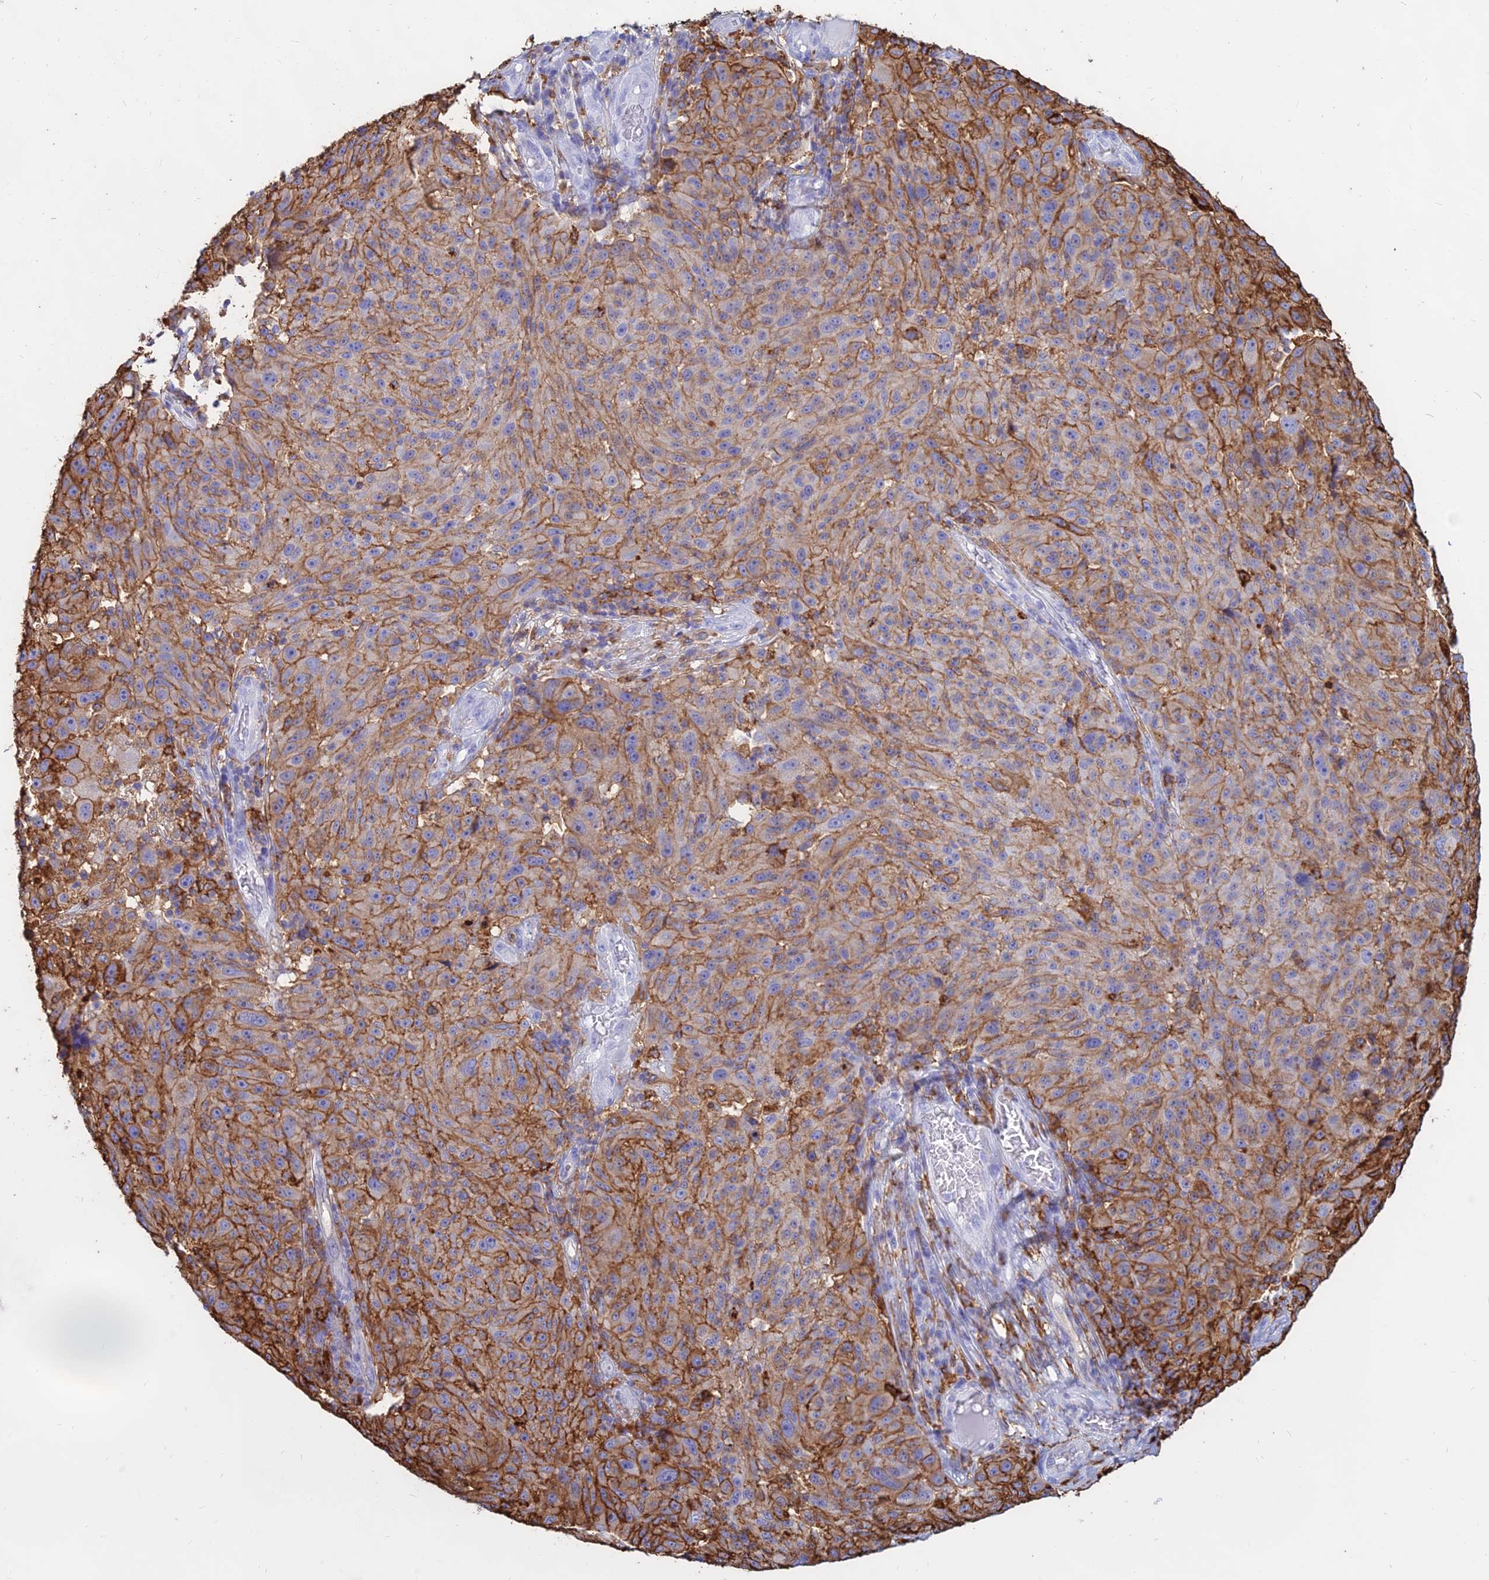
{"staining": {"intensity": "moderate", "quantity": ">75%", "location": "cytoplasmic/membranous"}, "tissue": "melanoma", "cell_type": "Tumor cells", "image_type": "cancer", "snomed": [{"axis": "morphology", "description": "Malignant melanoma, NOS"}, {"axis": "topography", "description": "Skin"}], "caption": "A brown stain shows moderate cytoplasmic/membranous positivity of a protein in human malignant melanoma tumor cells.", "gene": "HLA-DRB1", "patient": {"sex": "male", "age": 53}}